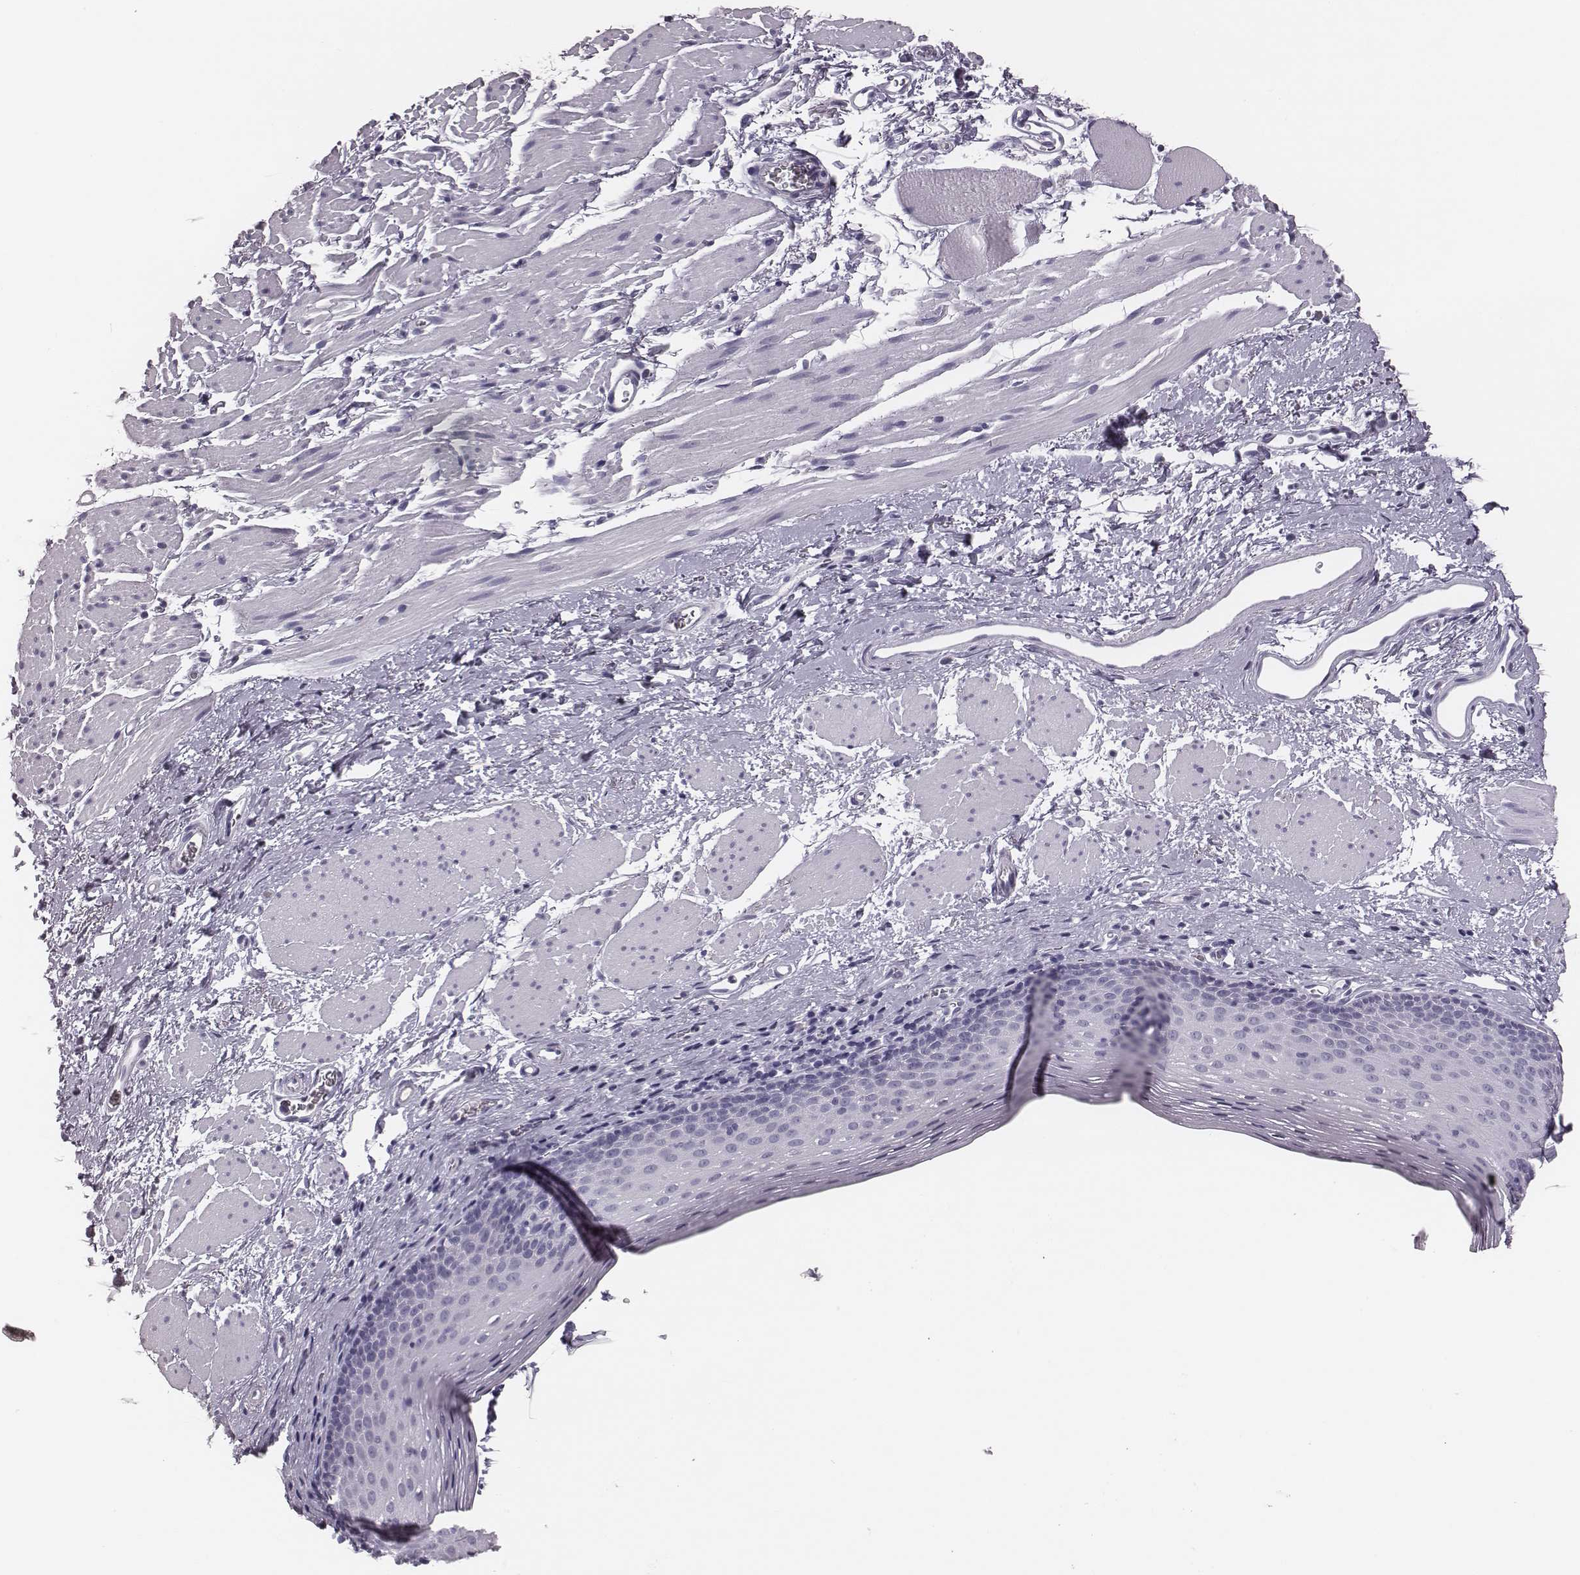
{"staining": {"intensity": "negative", "quantity": "none", "location": "none"}, "tissue": "esophagus", "cell_type": "Squamous epithelial cells", "image_type": "normal", "snomed": [{"axis": "morphology", "description": "Normal tissue, NOS"}, {"axis": "topography", "description": "Esophagus"}], "caption": "This micrograph is of unremarkable esophagus stained with IHC to label a protein in brown with the nuclei are counter-stained blue. There is no positivity in squamous epithelial cells.", "gene": "CSH1", "patient": {"sex": "female", "age": 68}}